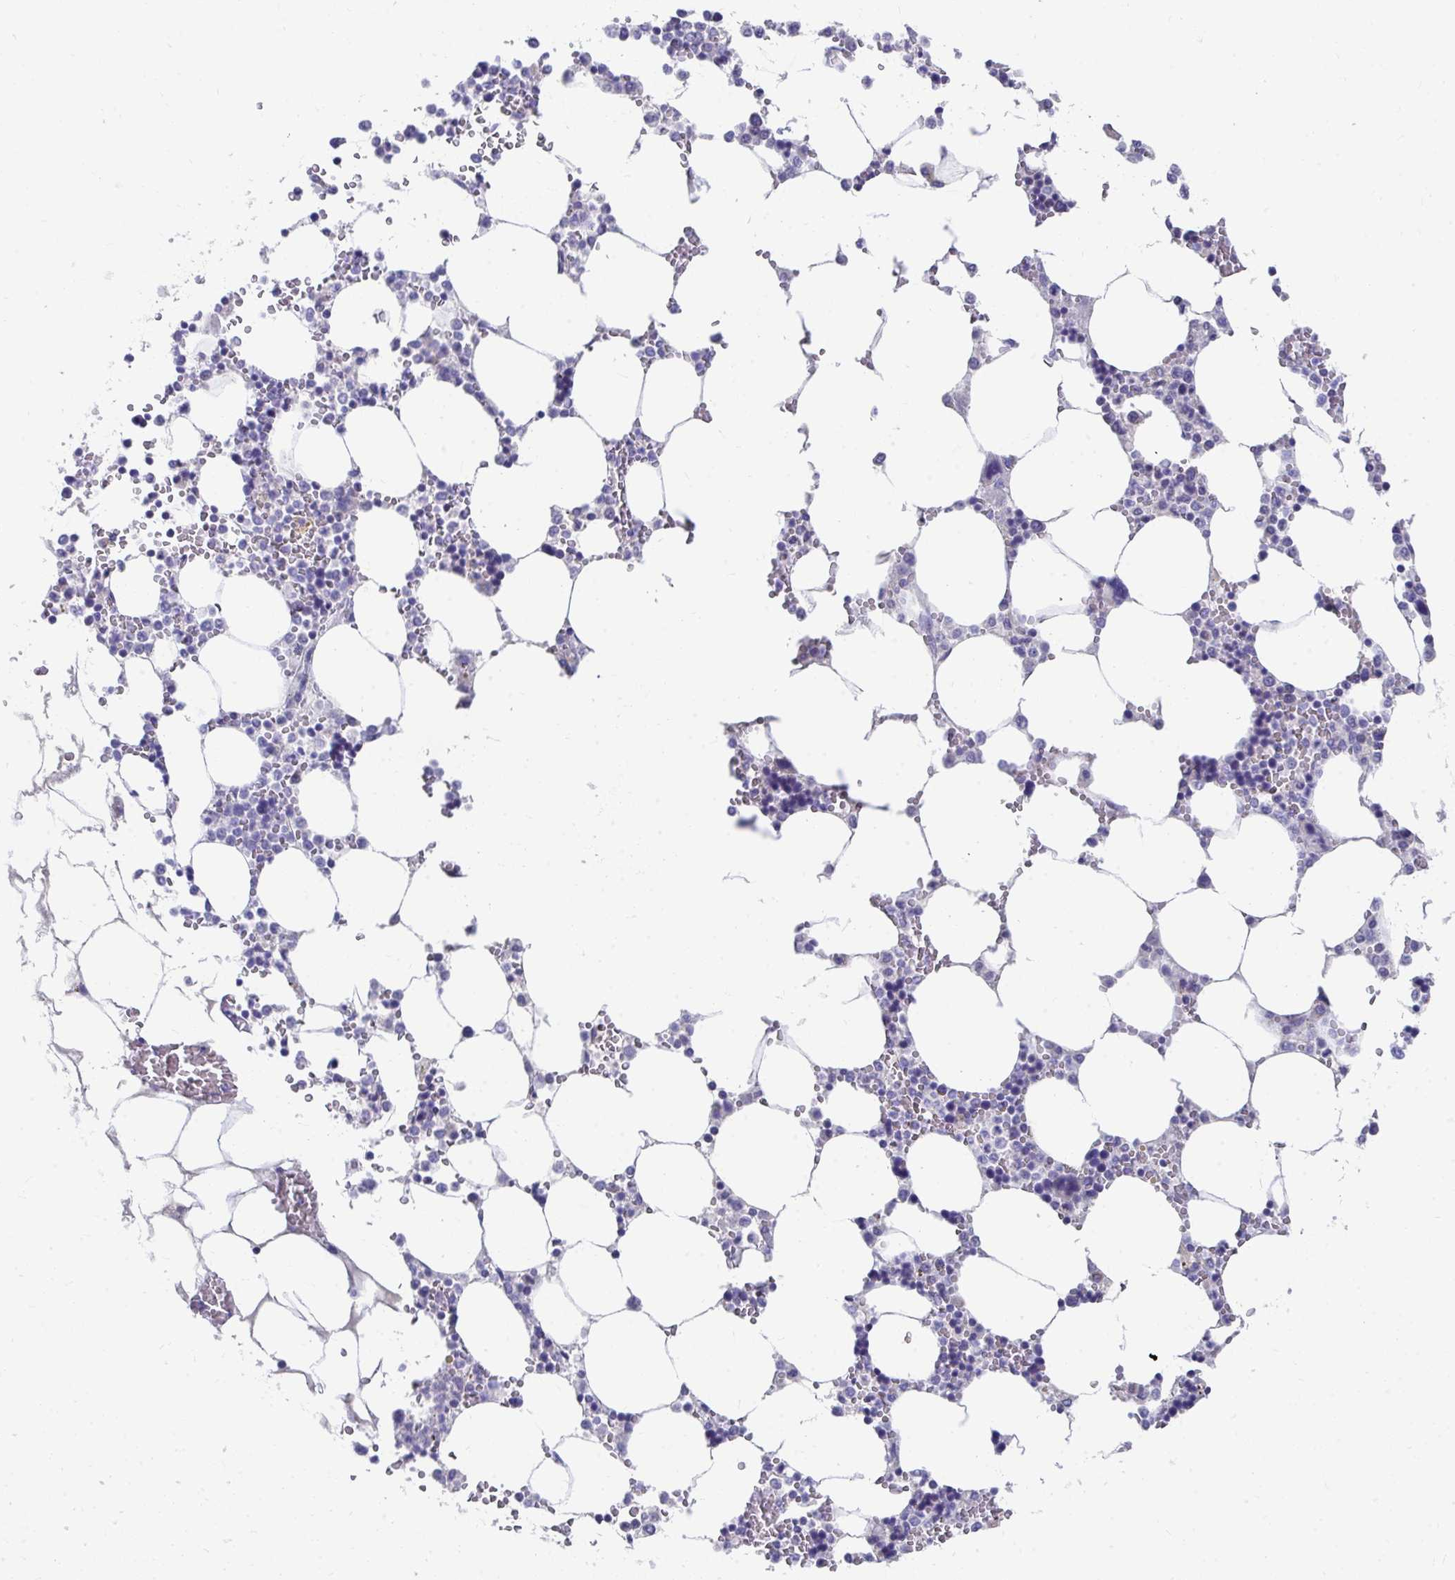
{"staining": {"intensity": "negative", "quantity": "none", "location": "none"}, "tissue": "bone marrow", "cell_type": "Hematopoietic cells", "image_type": "normal", "snomed": [{"axis": "morphology", "description": "Normal tissue, NOS"}, {"axis": "topography", "description": "Bone marrow"}], "caption": "Histopathology image shows no significant protein staining in hematopoietic cells of normal bone marrow.", "gene": "TMPRSS2", "patient": {"sex": "male", "age": 64}}